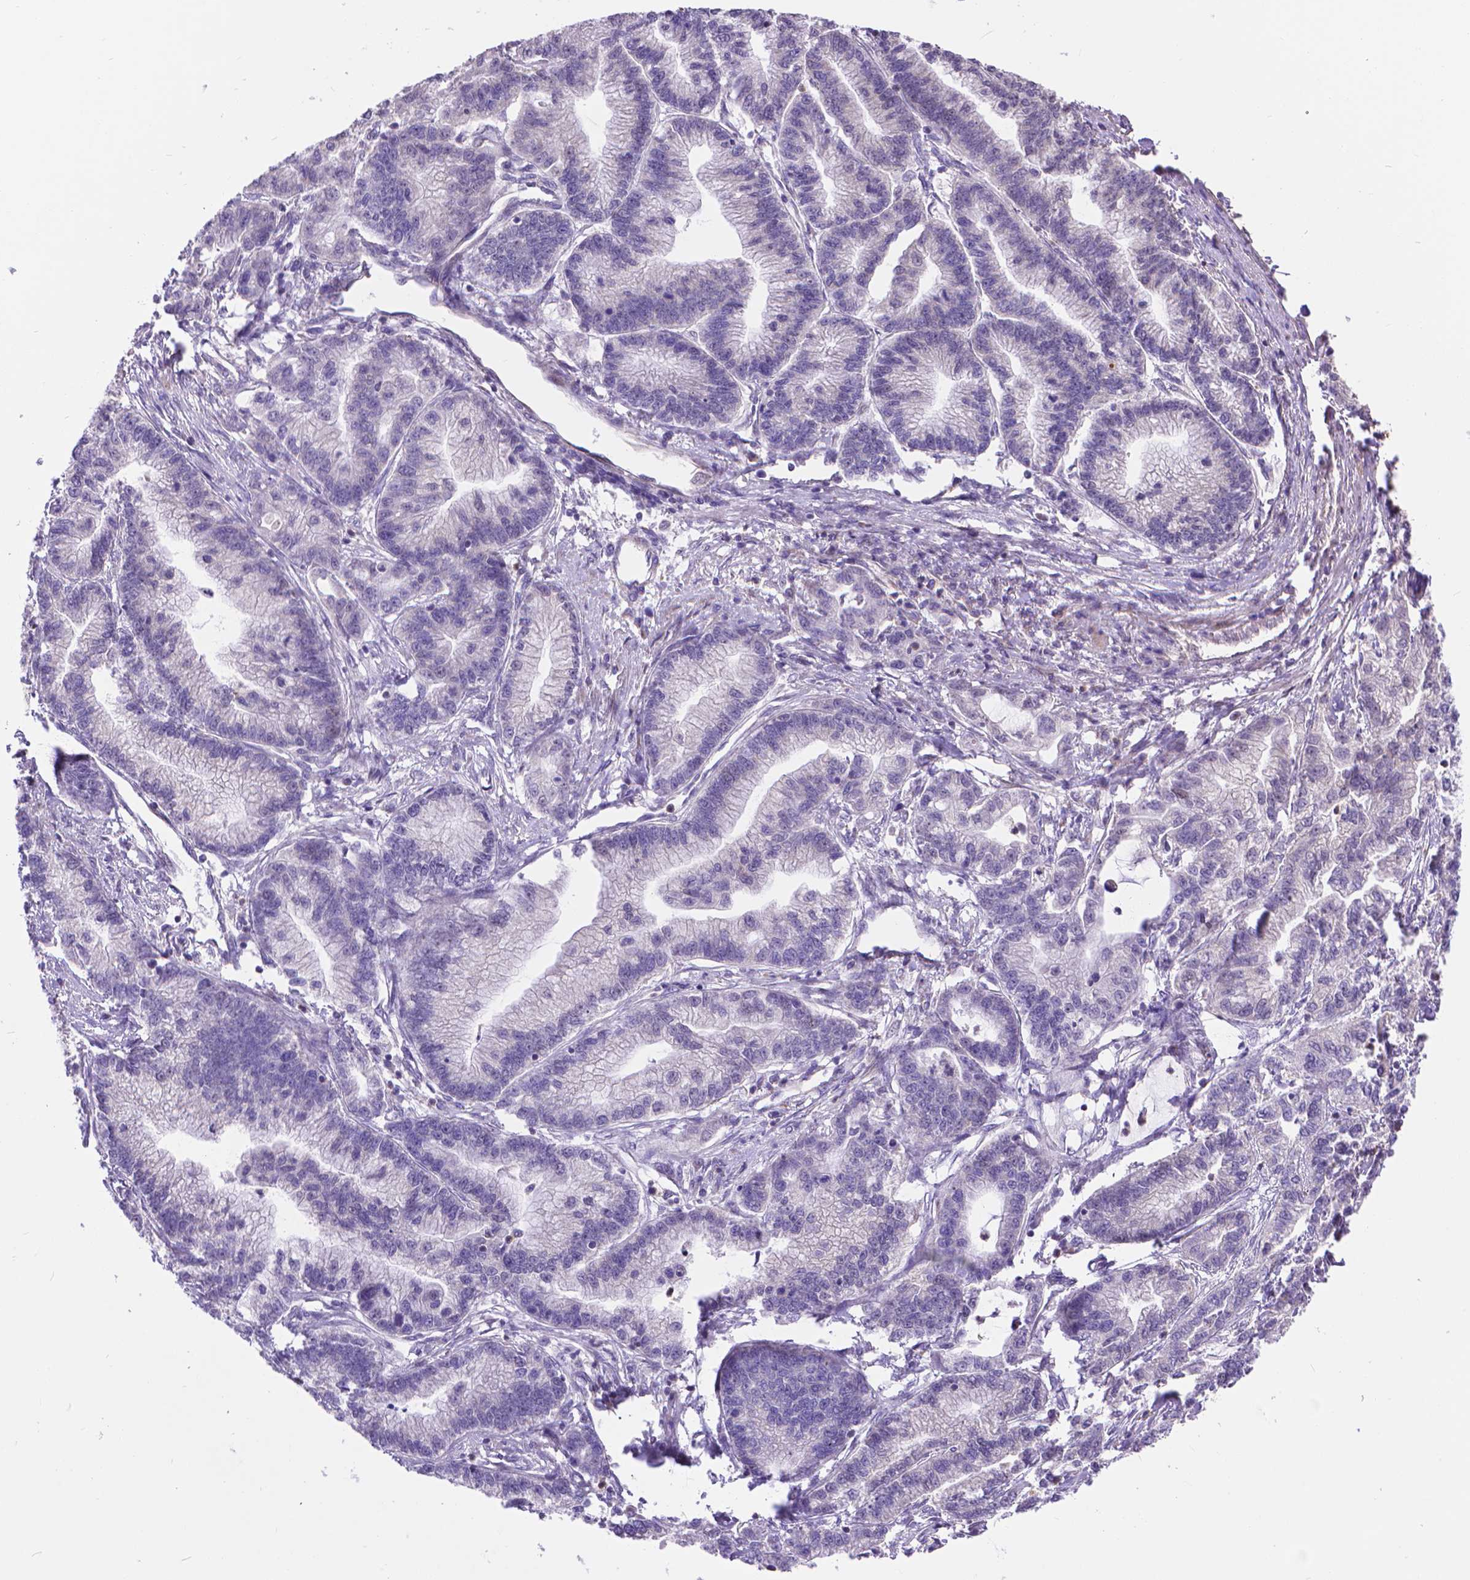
{"staining": {"intensity": "negative", "quantity": "none", "location": "none"}, "tissue": "stomach cancer", "cell_type": "Tumor cells", "image_type": "cancer", "snomed": [{"axis": "morphology", "description": "Adenocarcinoma, NOS"}, {"axis": "topography", "description": "Stomach"}], "caption": "DAB immunohistochemical staining of human stomach cancer exhibits no significant staining in tumor cells.", "gene": "TMEM135", "patient": {"sex": "male", "age": 83}}